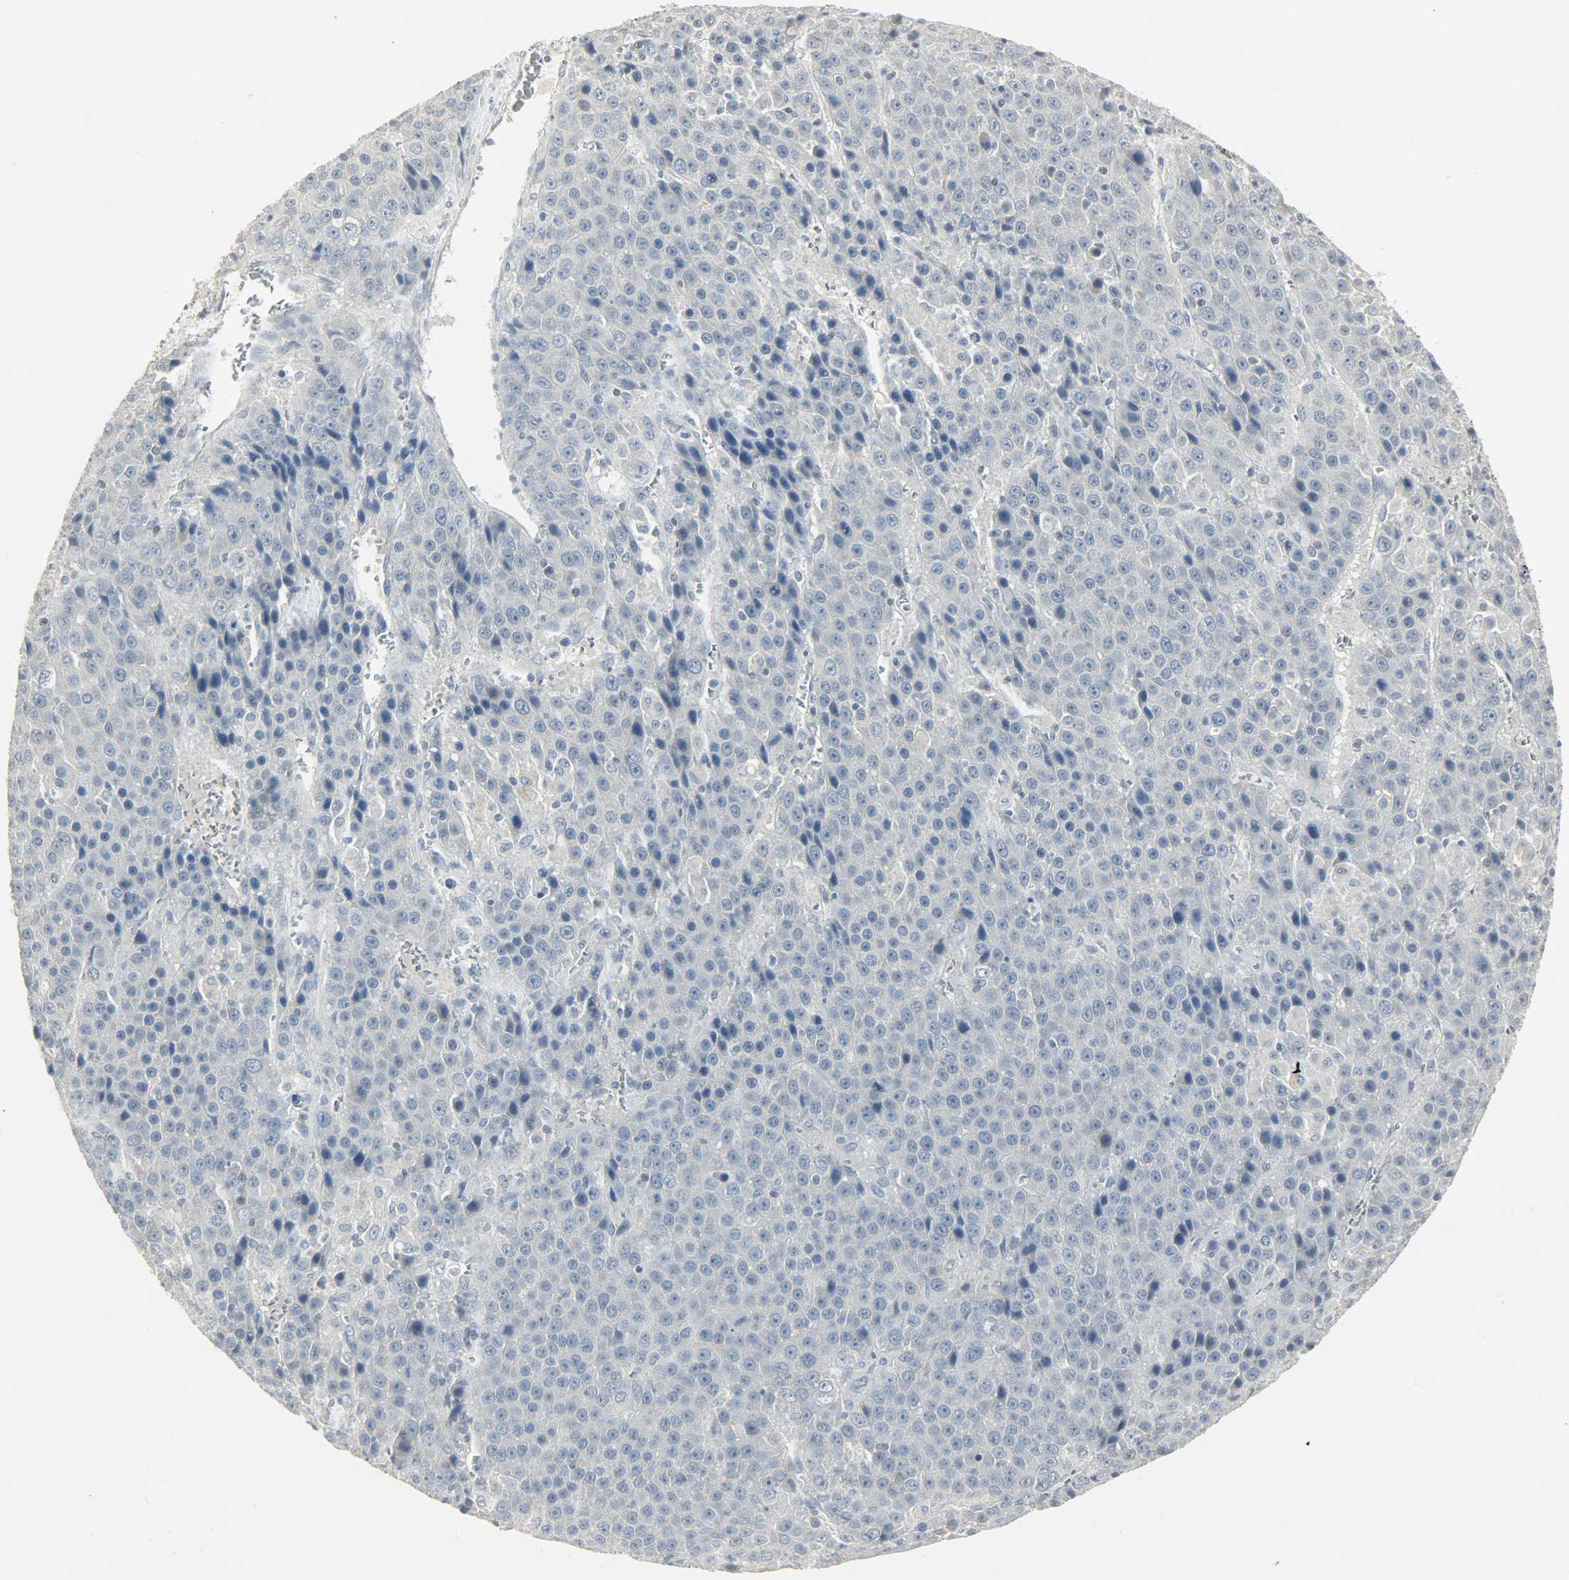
{"staining": {"intensity": "negative", "quantity": "none", "location": "none"}, "tissue": "liver cancer", "cell_type": "Tumor cells", "image_type": "cancer", "snomed": [{"axis": "morphology", "description": "Carcinoma, Hepatocellular, NOS"}, {"axis": "topography", "description": "Liver"}], "caption": "Immunohistochemistry (IHC) of human liver hepatocellular carcinoma reveals no staining in tumor cells. (DAB immunohistochemistry visualized using brightfield microscopy, high magnification).", "gene": "CAMK4", "patient": {"sex": "female", "age": 53}}